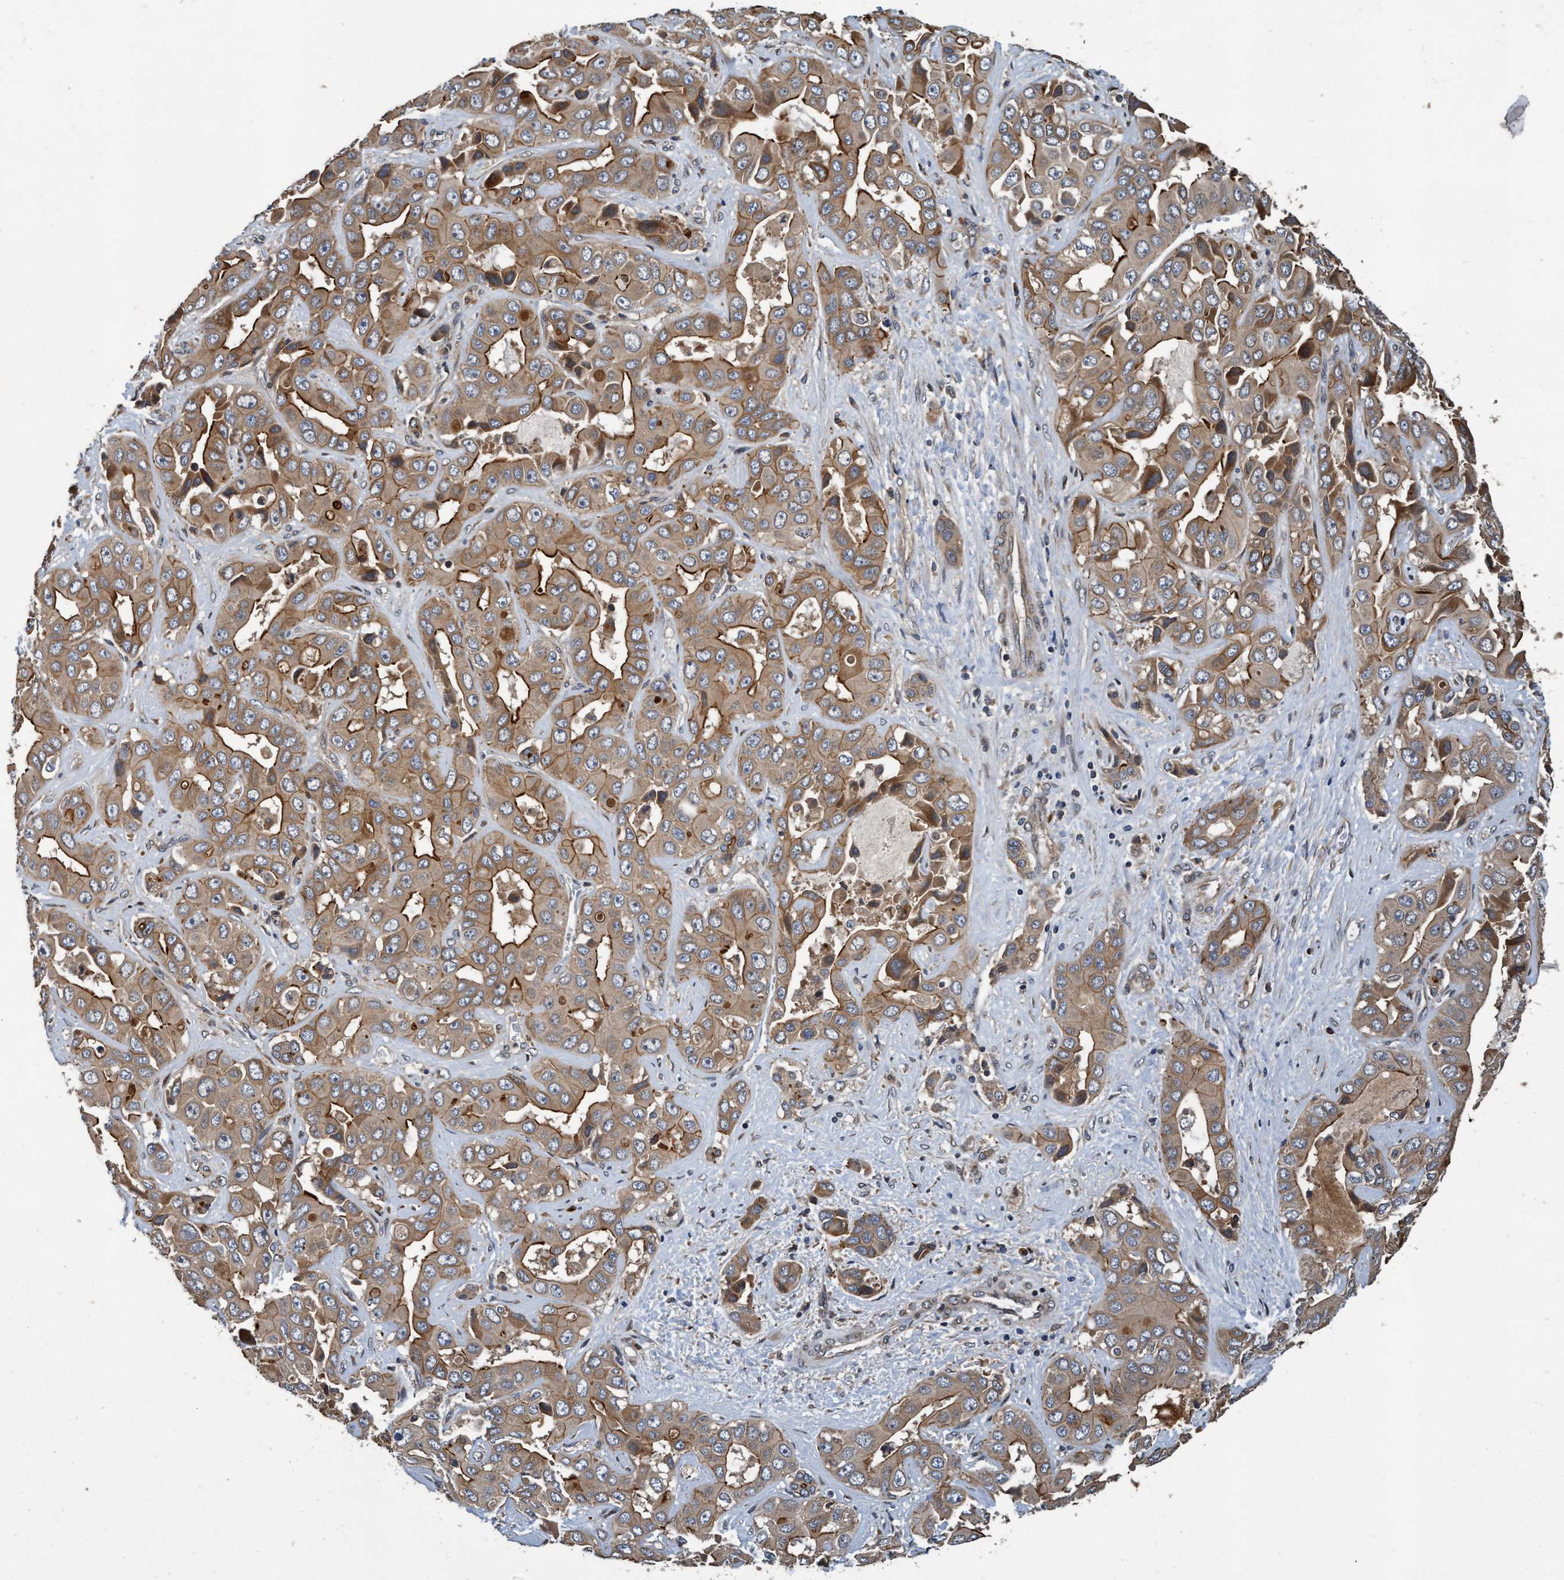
{"staining": {"intensity": "moderate", "quantity": ">75%", "location": "cytoplasmic/membranous"}, "tissue": "liver cancer", "cell_type": "Tumor cells", "image_type": "cancer", "snomed": [{"axis": "morphology", "description": "Cholangiocarcinoma"}, {"axis": "topography", "description": "Liver"}], "caption": "Liver cancer was stained to show a protein in brown. There is medium levels of moderate cytoplasmic/membranous staining in approximately >75% of tumor cells.", "gene": "MACC1", "patient": {"sex": "female", "age": 52}}